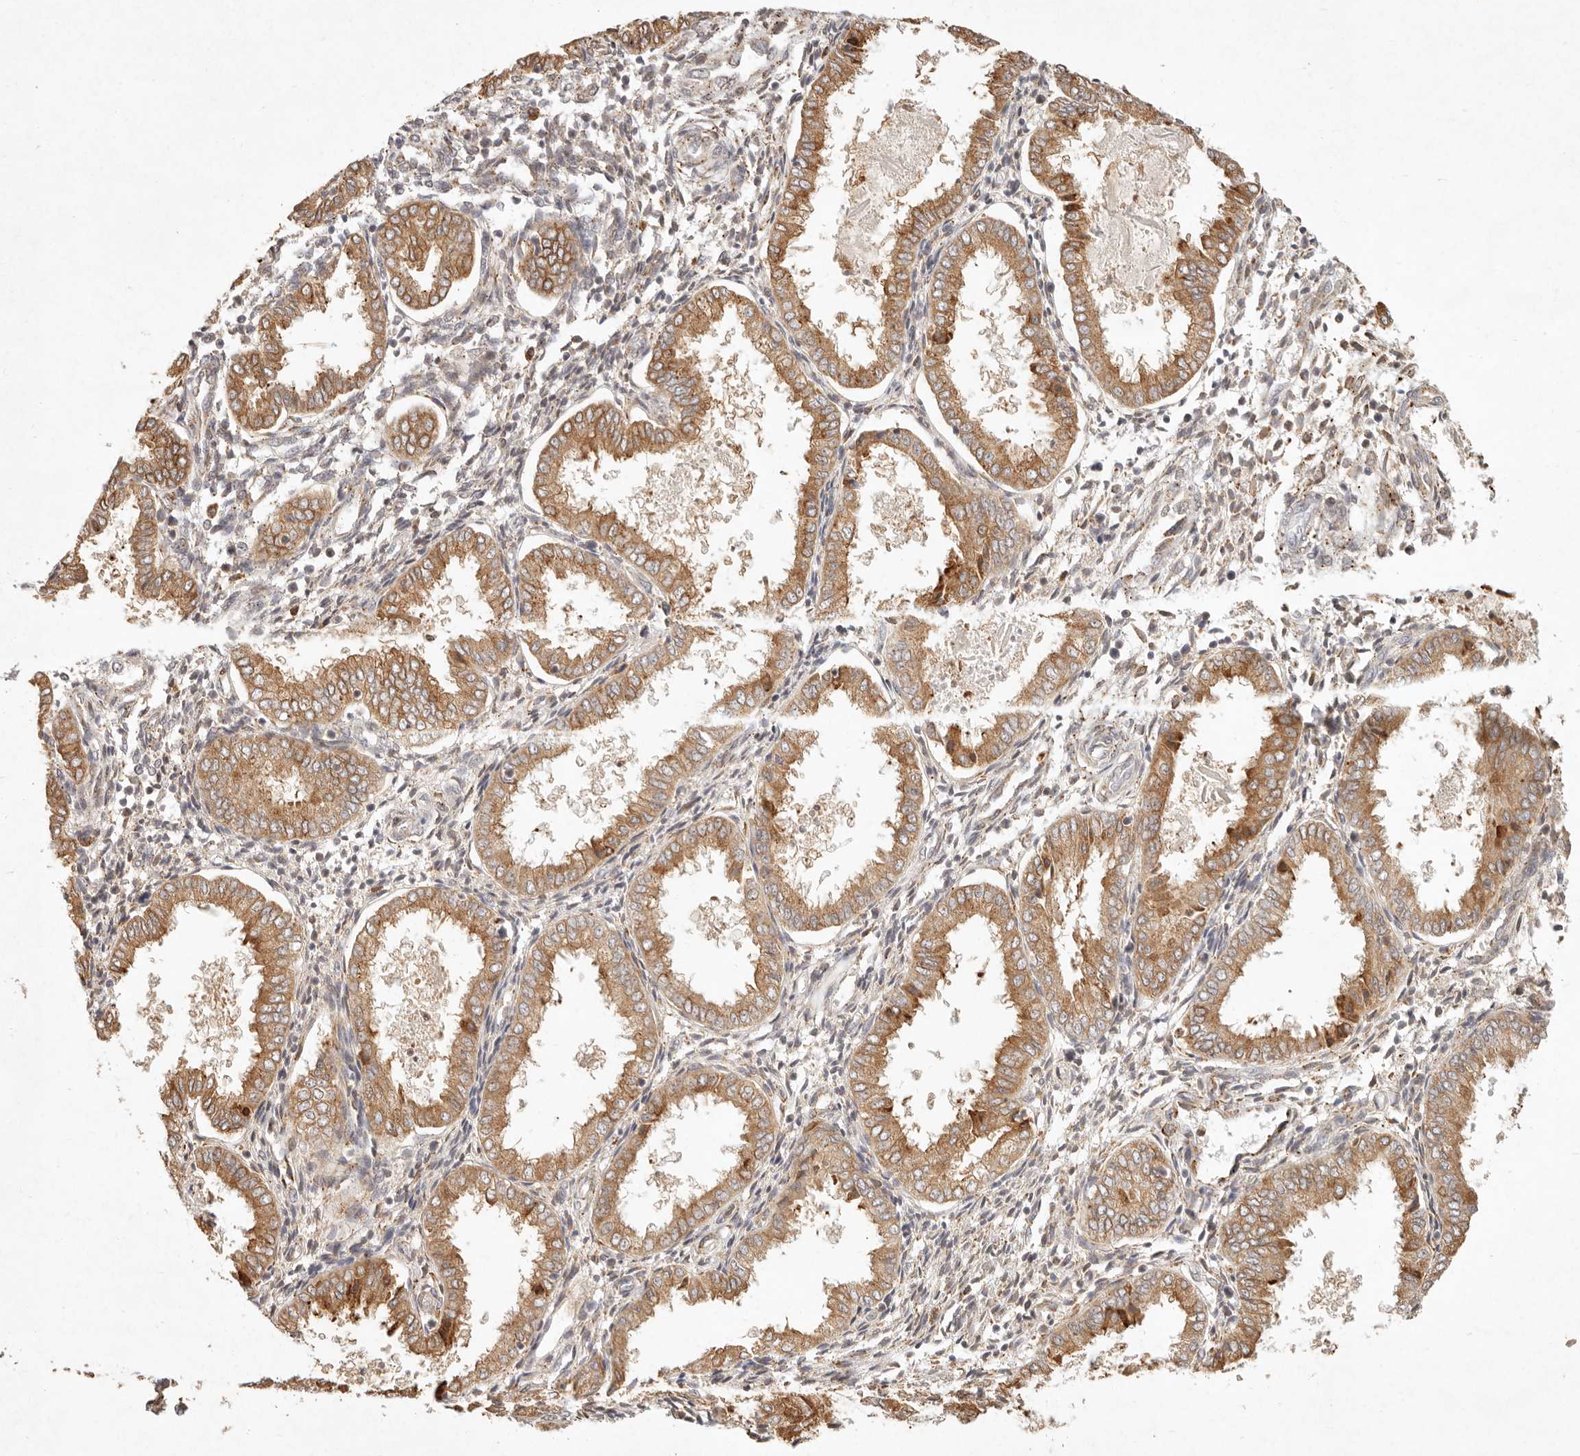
{"staining": {"intensity": "weak", "quantity": "25%-75%", "location": "cytoplasmic/membranous"}, "tissue": "endometrium", "cell_type": "Cells in endometrial stroma", "image_type": "normal", "snomed": [{"axis": "morphology", "description": "Normal tissue, NOS"}, {"axis": "topography", "description": "Endometrium"}], "caption": "Endometrium was stained to show a protein in brown. There is low levels of weak cytoplasmic/membranous staining in approximately 25%-75% of cells in endometrial stroma. (DAB (3,3'-diaminobenzidine) IHC, brown staining for protein, blue staining for nuclei).", "gene": "C1orf127", "patient": {"sex": "female", "age": 33}}